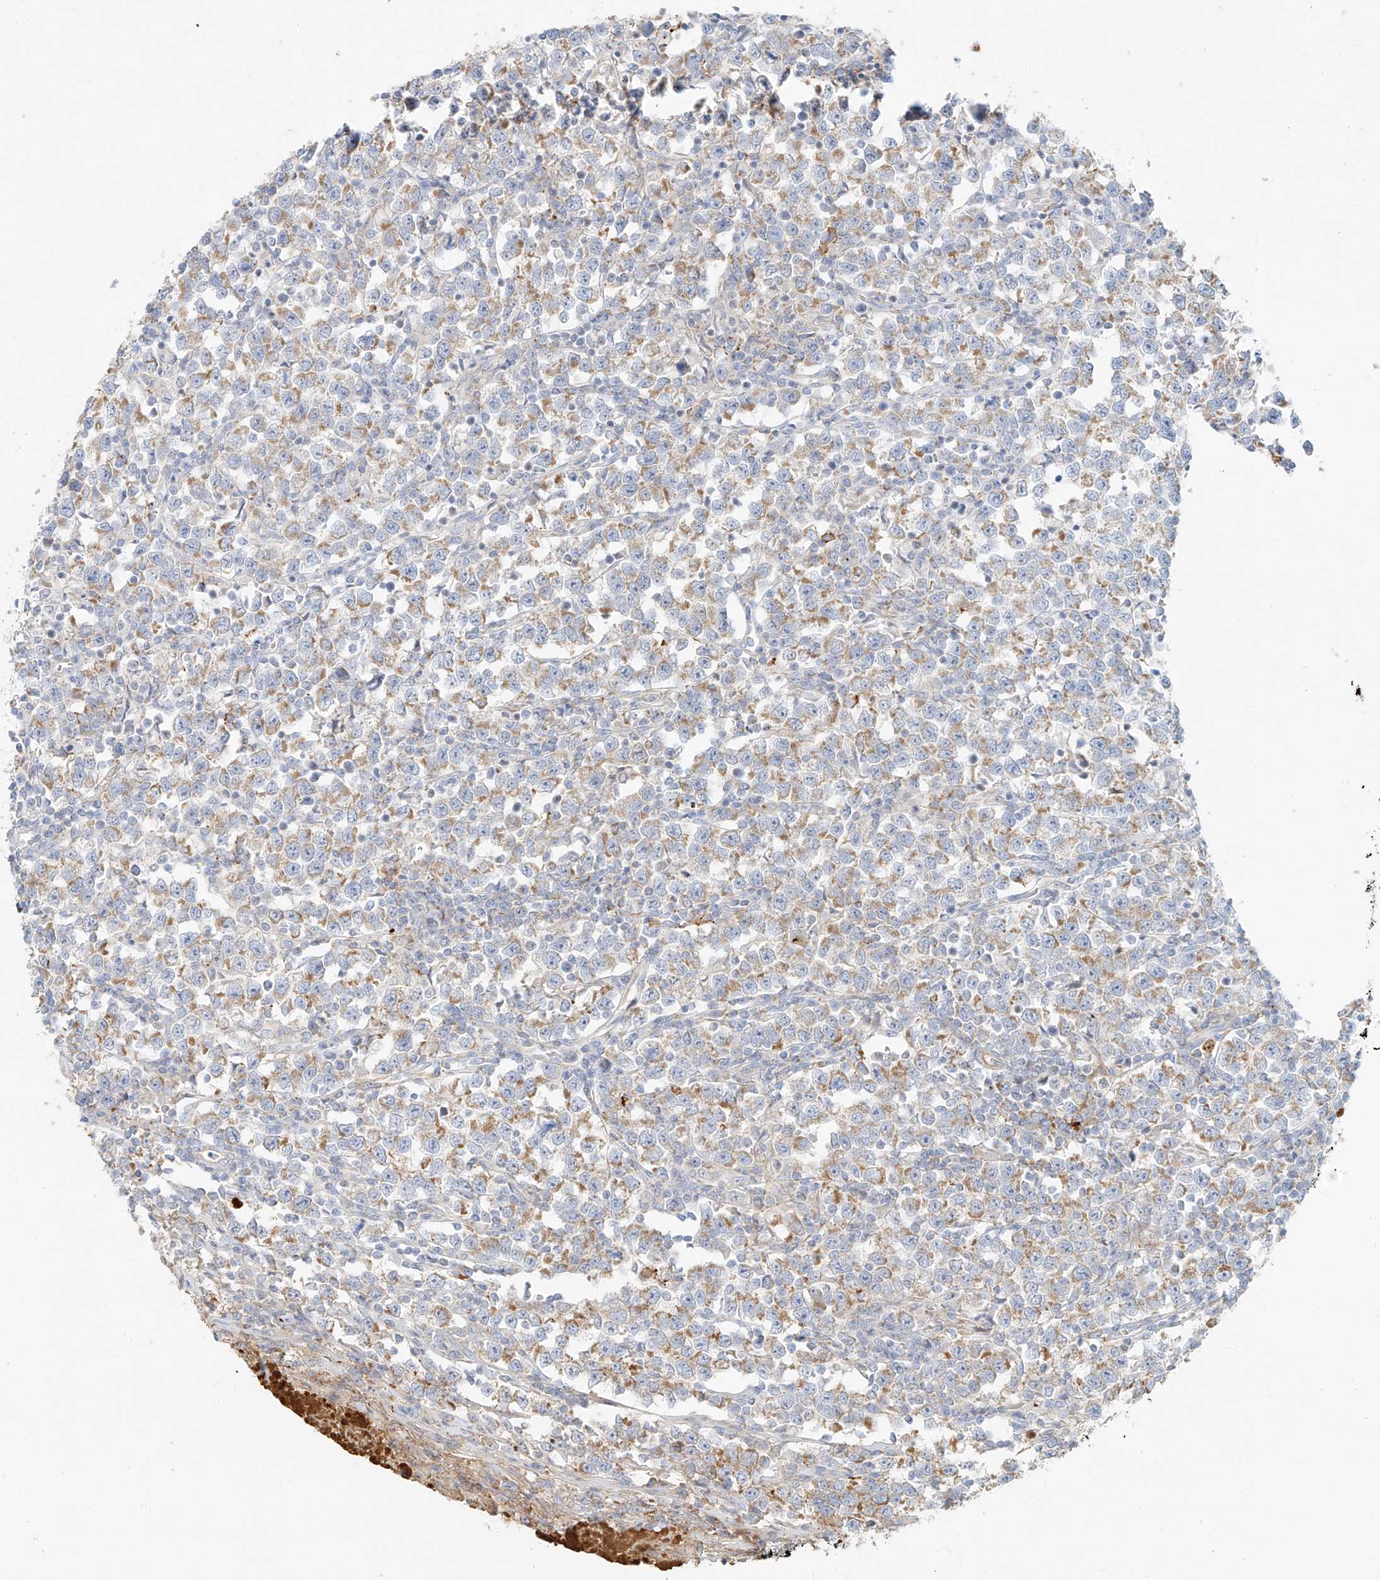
{"staining": {"intensity": "moderate", "quantity": "<25%", "location": "cytoplasmic/membranous"}, "tissue": "testis cancer", "cell_type": "Tumor cells", "image_type": "cancer", "snomed": [{"axis": "morphology", "description": "Normal tissue, NOS"}, {"axis": "morphology", "description": "Seminoma, NOS"}, {"axis": "topography", "description": "Testis"}], "caption": "Immunohistochemistry (IHC) image of seminoma (testis) stained for a protein (brown), which reveals low levels of moderate cytoplasmic/membranous expression in approximately <25% of tumor cells.", "gene": "OCSTAMP", "patient": {"sex": "male", "age": 43}}